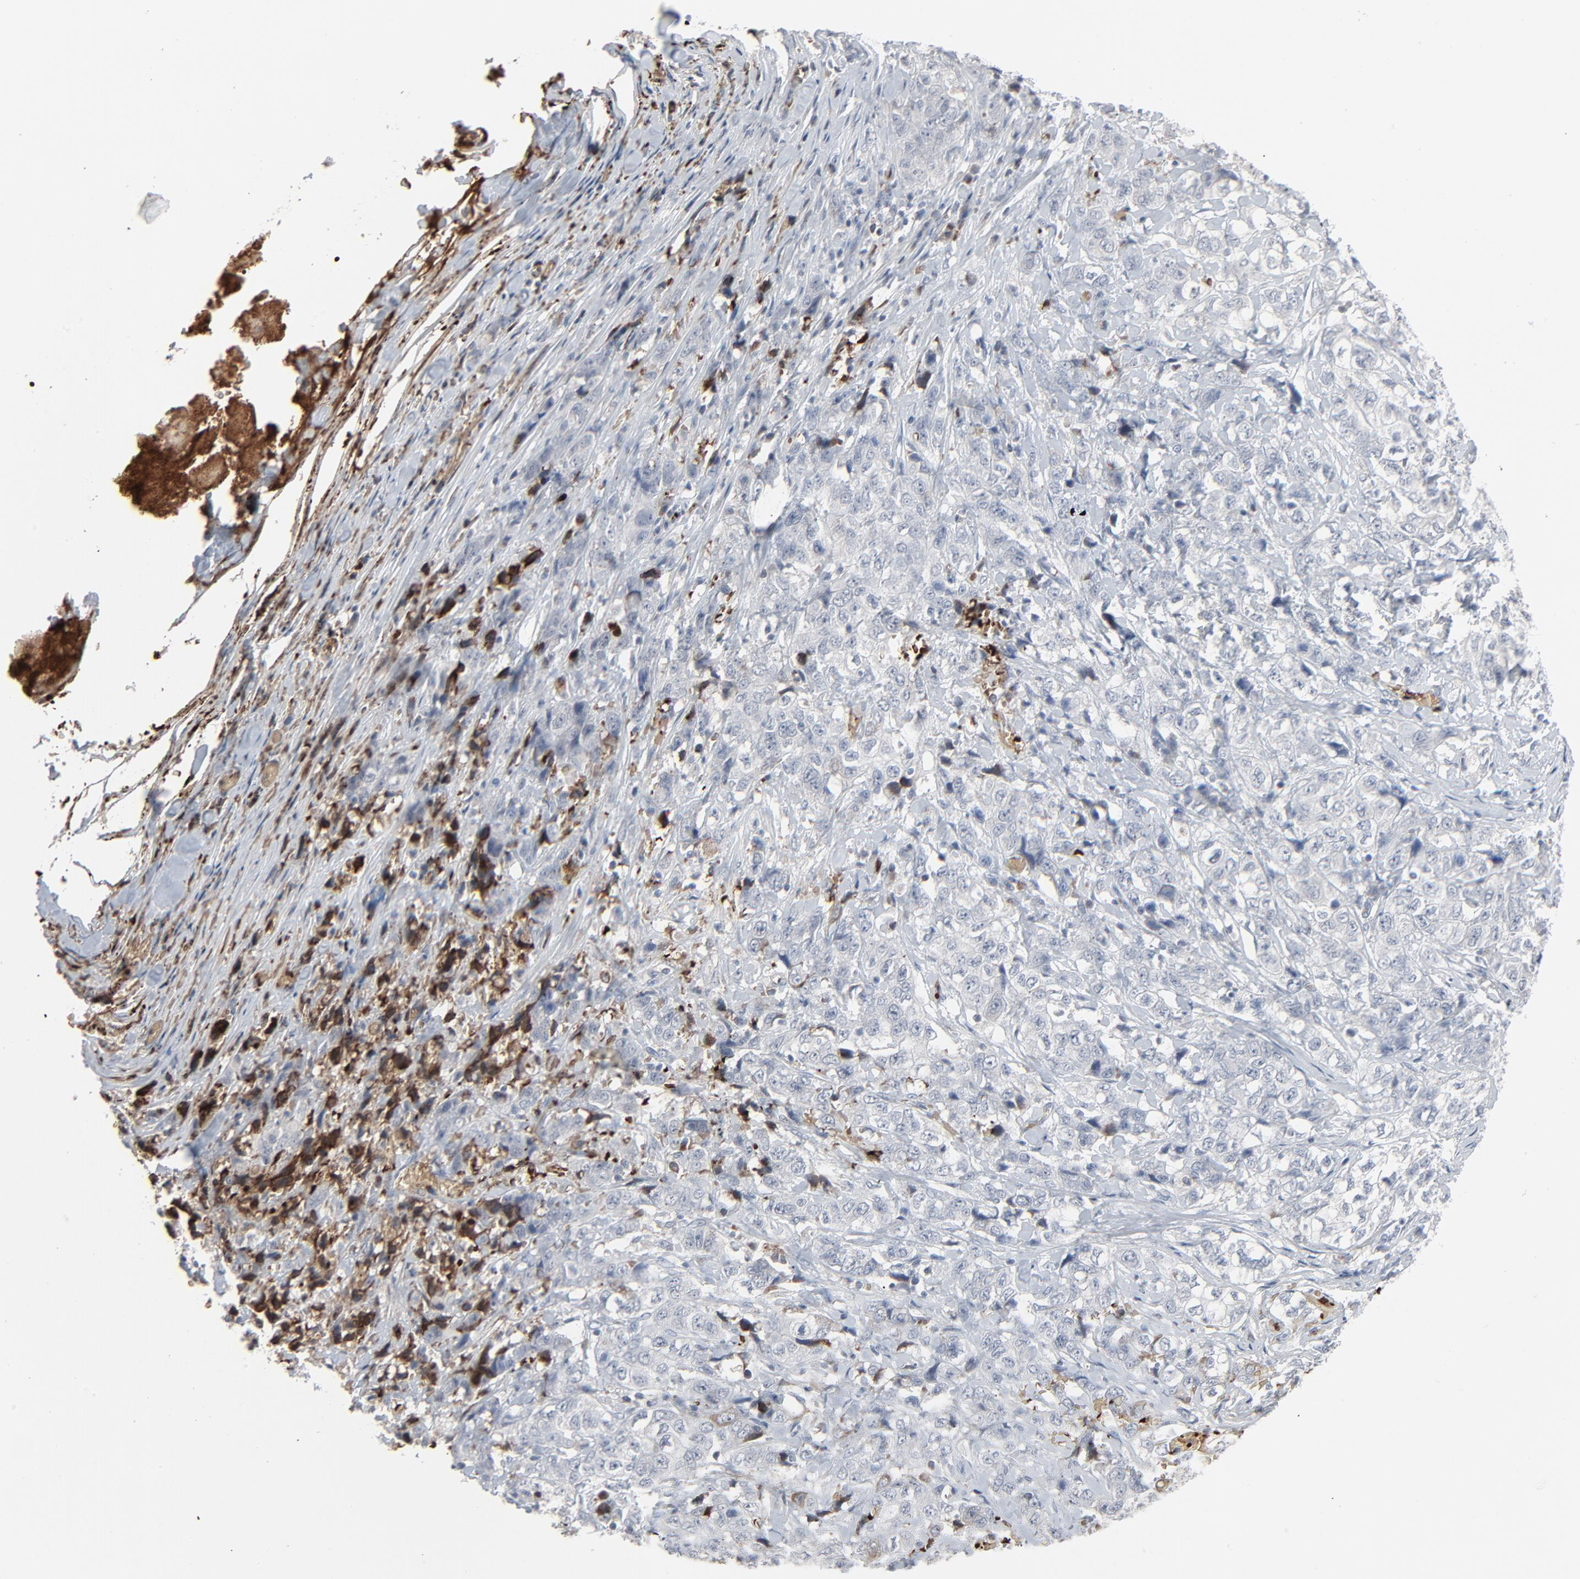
{"staining": {"intensity": "negative", "quantity": "none", "location": "none"}, "tissue": "stomach cancer", "cell_type": "Tumor cells", "image_type": "cancer", "snomed": [{"axis": "morphology", "description": "Adenocarcinoma, NOS"}, {"axis": "topography", "description": "Stomach"}], "caption": "Stomach adenocarcinoma stained for a protein using immunohistochemistry (IHC) demonstrates no positivity tumor cells.", "gene": "SAGE1", "patient": {"sex": "male", "age": 48}}